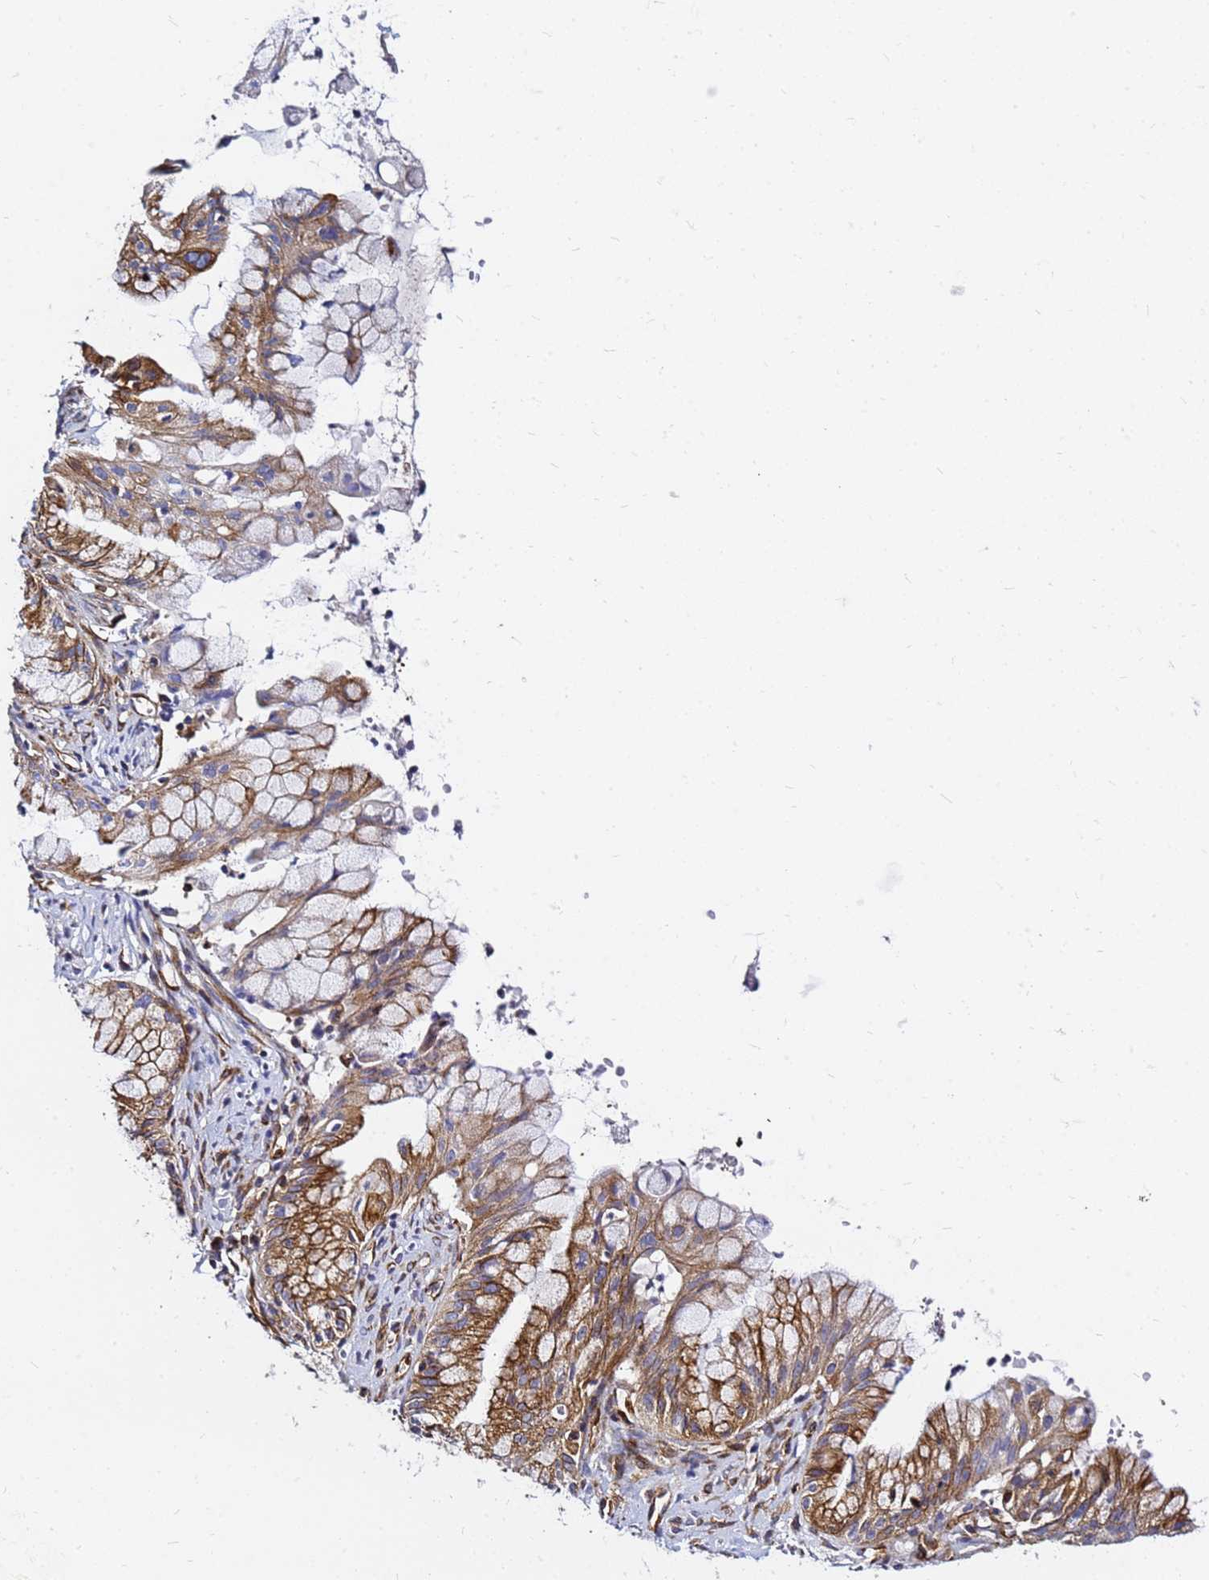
{"staining": {"intensity": "moderate", "quantity": ">75%", "location": "cytoplasmic/membranous"}, "tissue": "ovarian cancer", "cell_type": "Tumor cells", "image_type": "cancer", "snomed": [{"axis": "morphology", "description": "Cystadenocarcinoma, mucinous, NOS"}, {"axis": "topography", "description": "Ovary"}], "caption": "Protein staining shows moderate cytoplasmic/membranous staining in about >75% of tumor cells in ovarian cancer. The staining was performed using DAB (3,3'-diaminobenzidine), with brown indicating positive protein expression. Nuclei are stained blue with hematoxylin.", "gene": "TUBA8", "patient": {"sex": "female", "age": 70}}